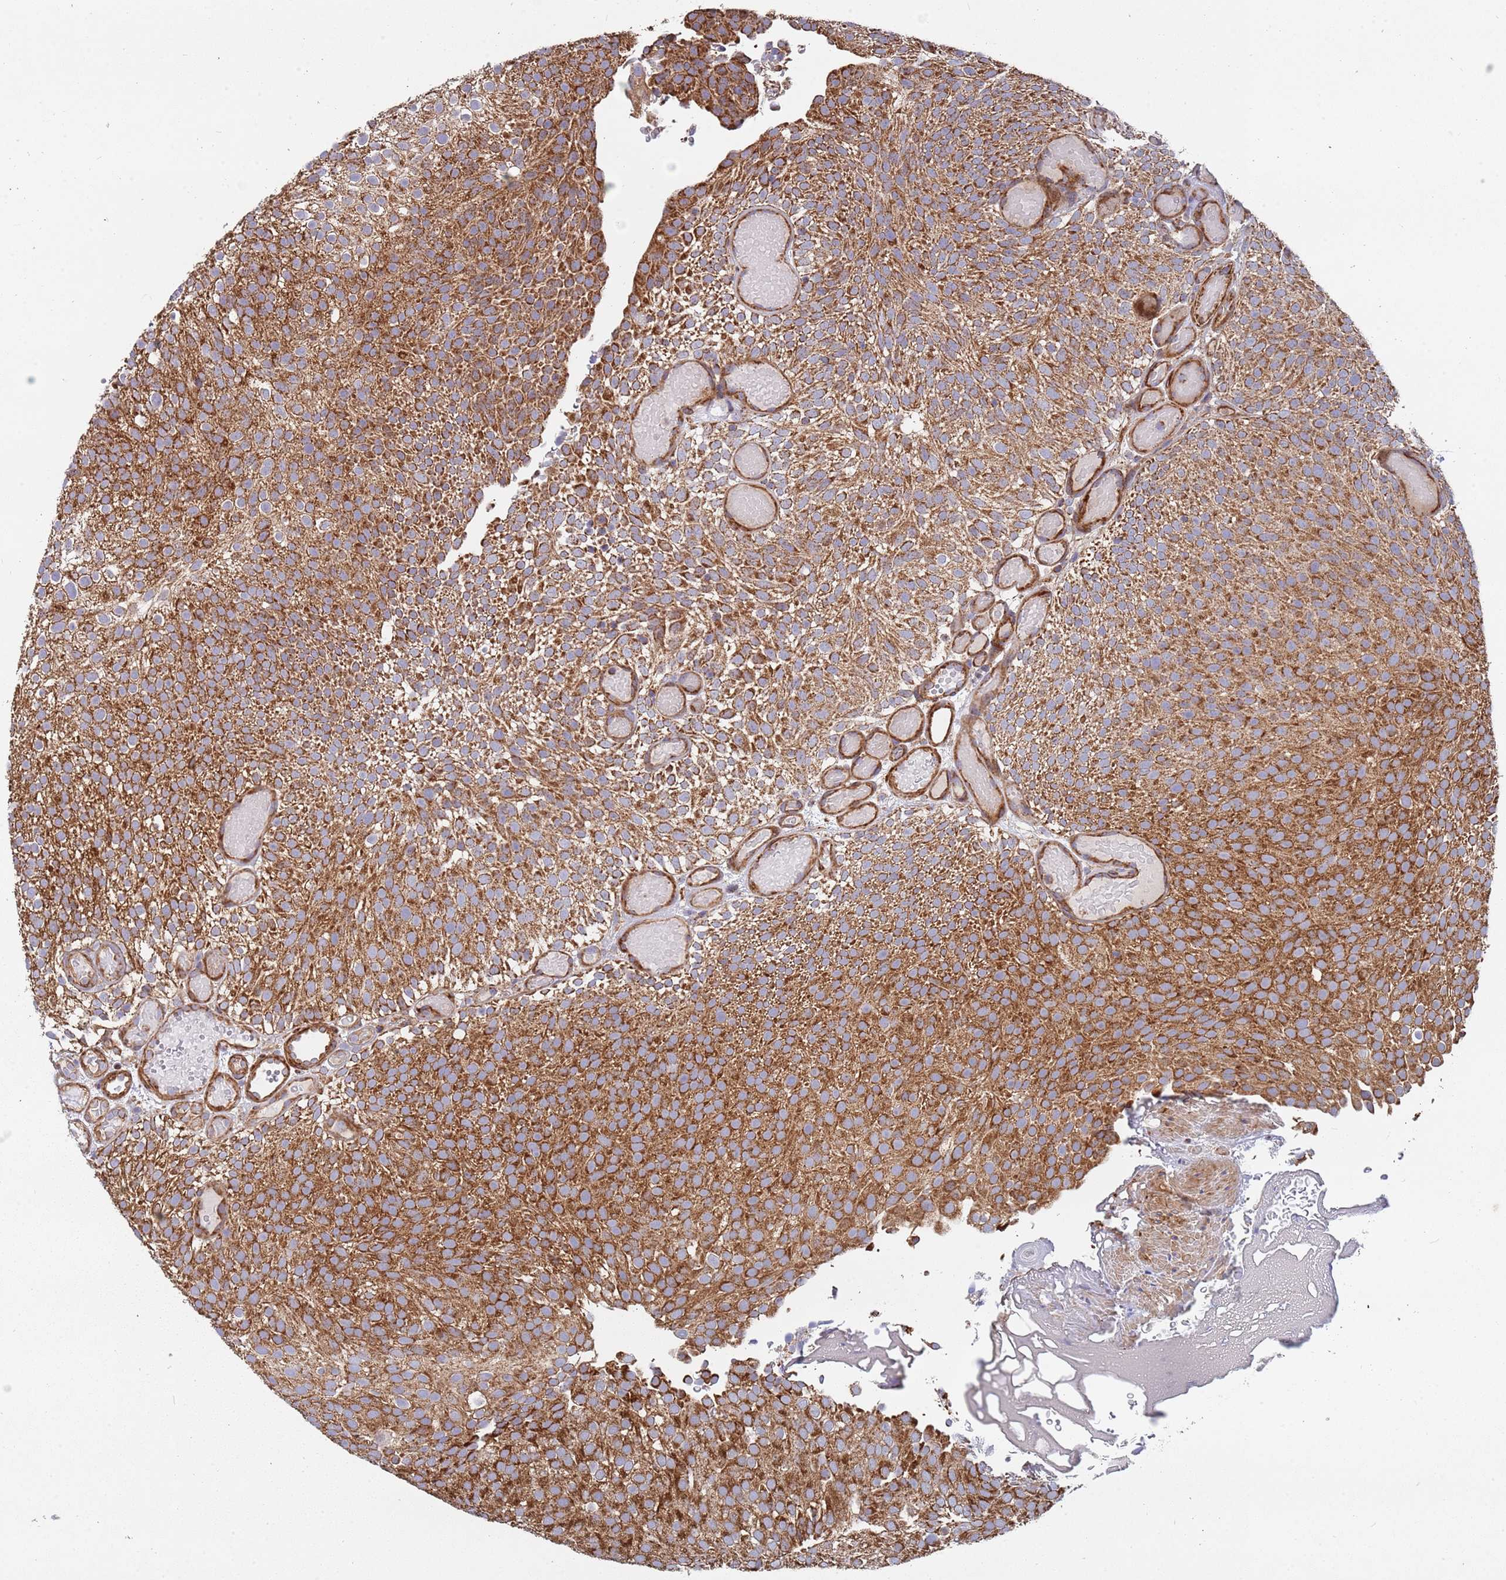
{"staining": {"intensity": "moderate", "quantity": ">75%", "location": "cytoplasmic/membranous"}, "tissue": "urothelial cancer", "cell_type": "Tumor cells", "image_type": "cancer", "snomed": [{"axis": "morphology", "description": "Urothelial carcinoma, Low grade"}, {"axis": "topography", "description": "Urinary bladder"}], "caption": "Tumor cells show medium levels of moderate cytoplasmic/membranous positivity in approximately >75% of cells in low-grade urothelial carcinoma.", "gene": "WDFY3", "patient": {"sex": "male", "age": 78}}